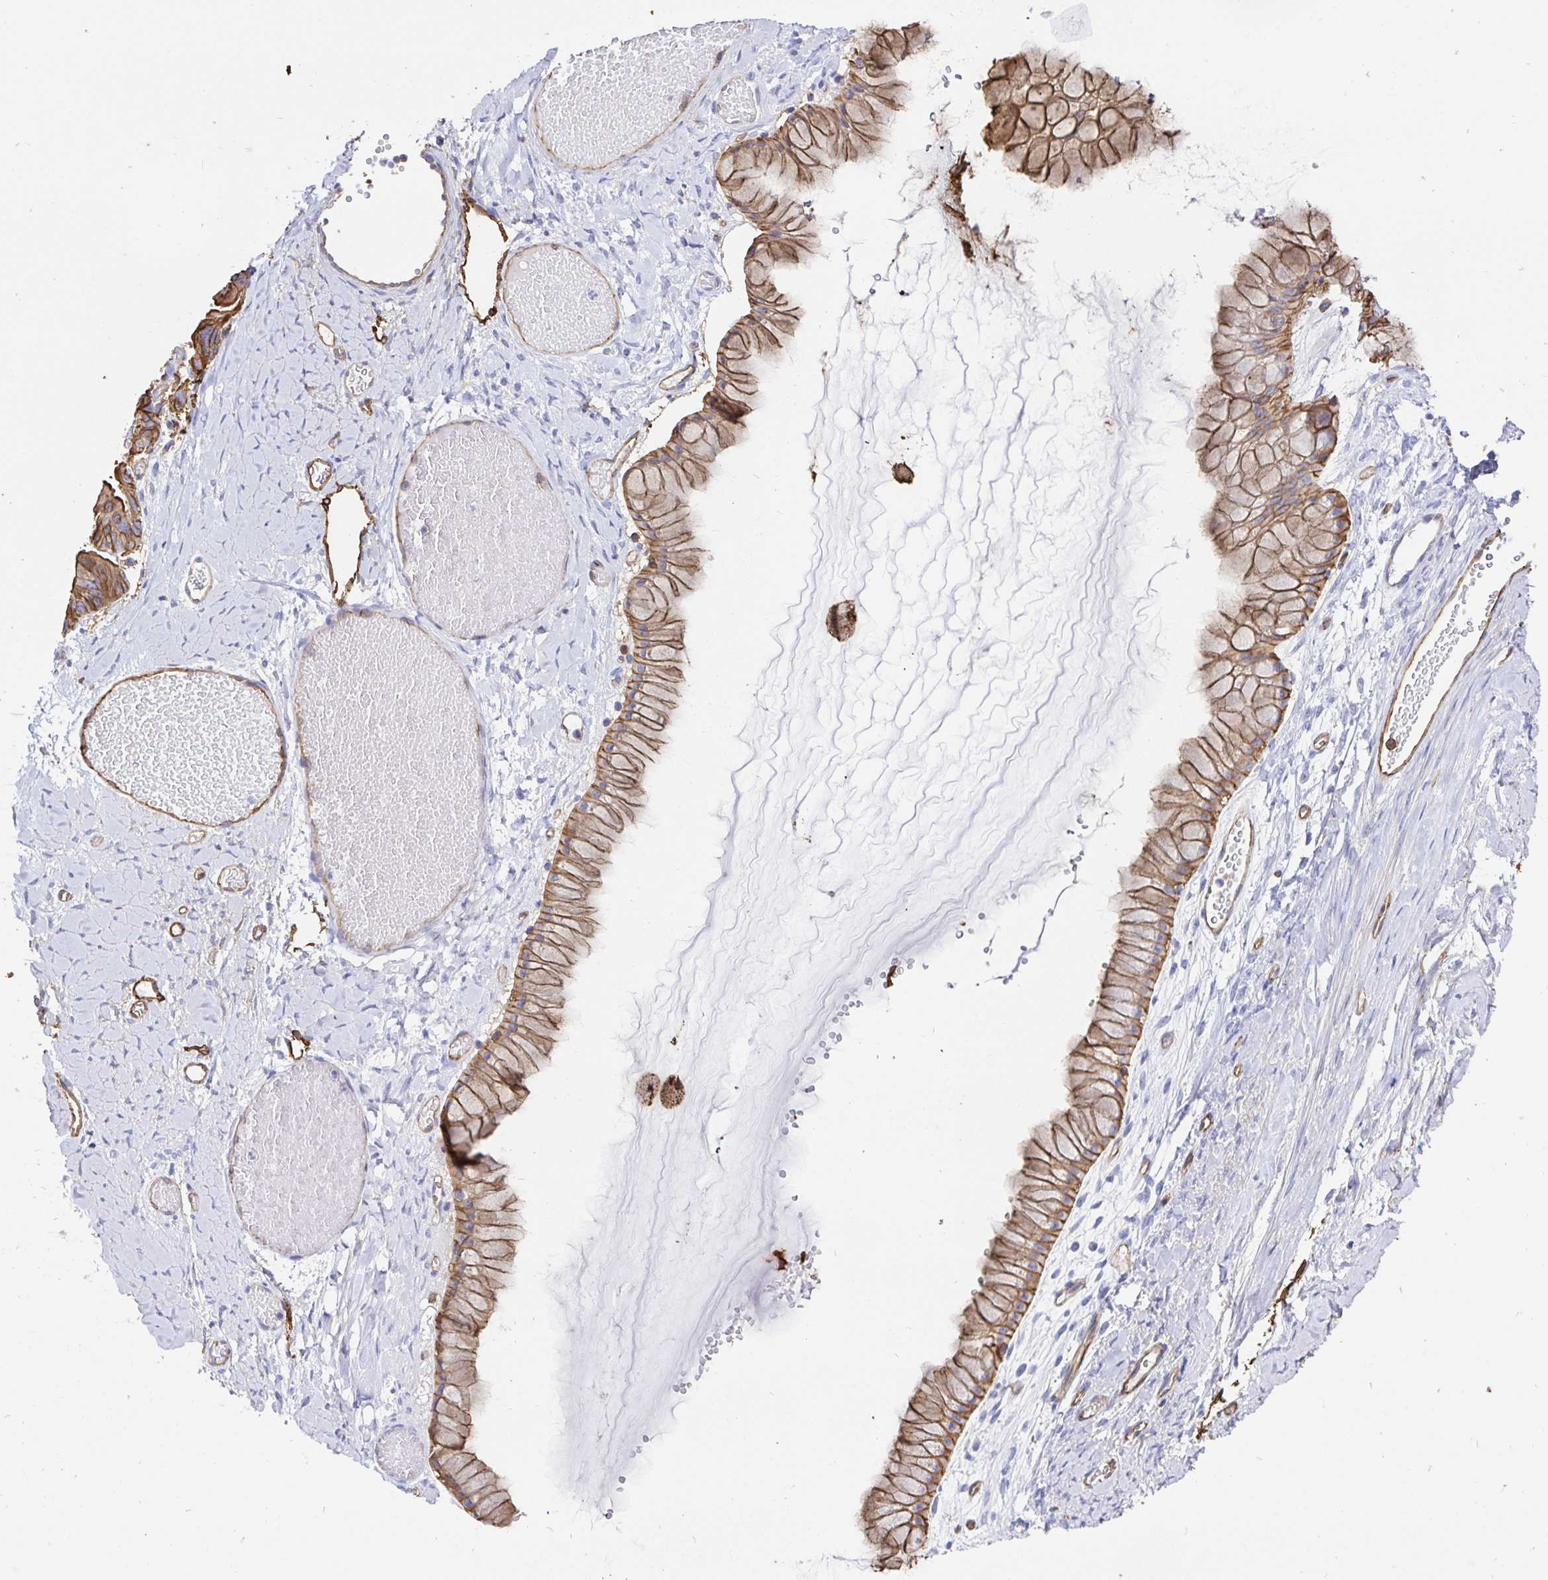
{"staining": {"intensity": "moderate", "quantity": ">75%", "location": "cytoplasmic/membranous"}, "tissue": "ovarian cancer", "cell_type": "Tumor cells", "image_type": "cancer", "snomed": [{"axis": "morphology", "description": "Cystadenocarcinoma, mucinous, NOS"}, {"axis": "topography", "description": "Ovary"}], "caption": "Protein staining of ovarian cancer (mucinous cystadenocarcinoma) tissue demonstrates moderate cytoplasmic/membranous positivity in approximately >75% of tumor cells. (DAB (3,3'-diaminobenzidine) IHC, brown staining for protein, blue staining for nuclei).", "gene": "ANXA2", "patient": {"sex": "female", "age": 61}}